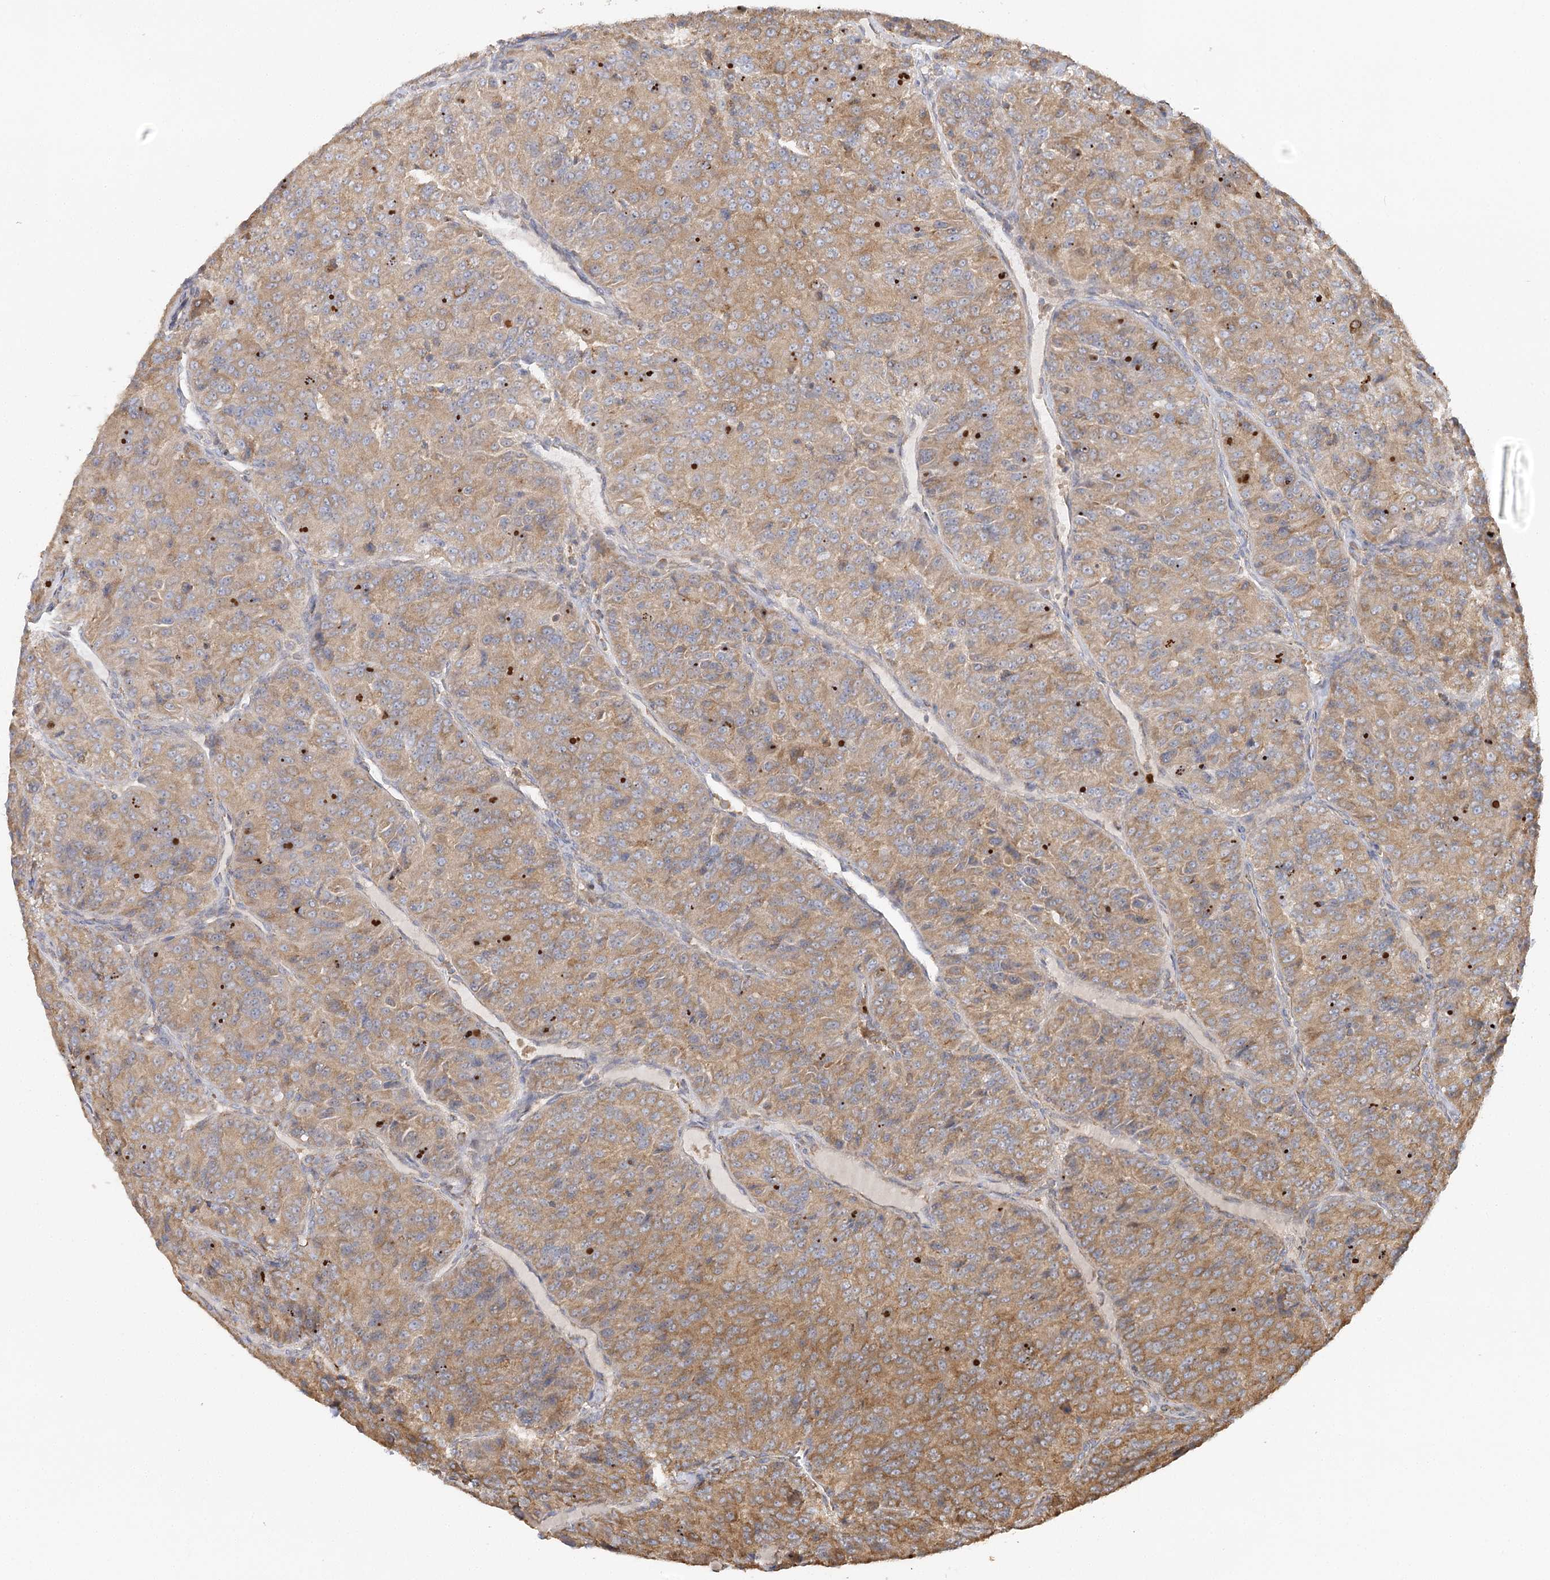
{"staining": {"intensity": "moderate", "quantity": ">75%", "location": "cytoplasmic/membranous"}, "tissue": "renal cancer", "cell_type": "Tumor cells", "image_type": "cancer", "snomed": [{"axis": "morphology", "description": "Adenocarcinoma, NOS"}, {"axis": "topography", "description": "Kidney"}], "caption": "Protein expression analysis of human renal cancer reveals moderate cytoplasmic/membranous staining in about >75% of tumor cells. (Brightfield microscopy of DAB IHC at high magnification).", "gene": "ACAP2", "patient": {"sex": "female", "age": 63}}